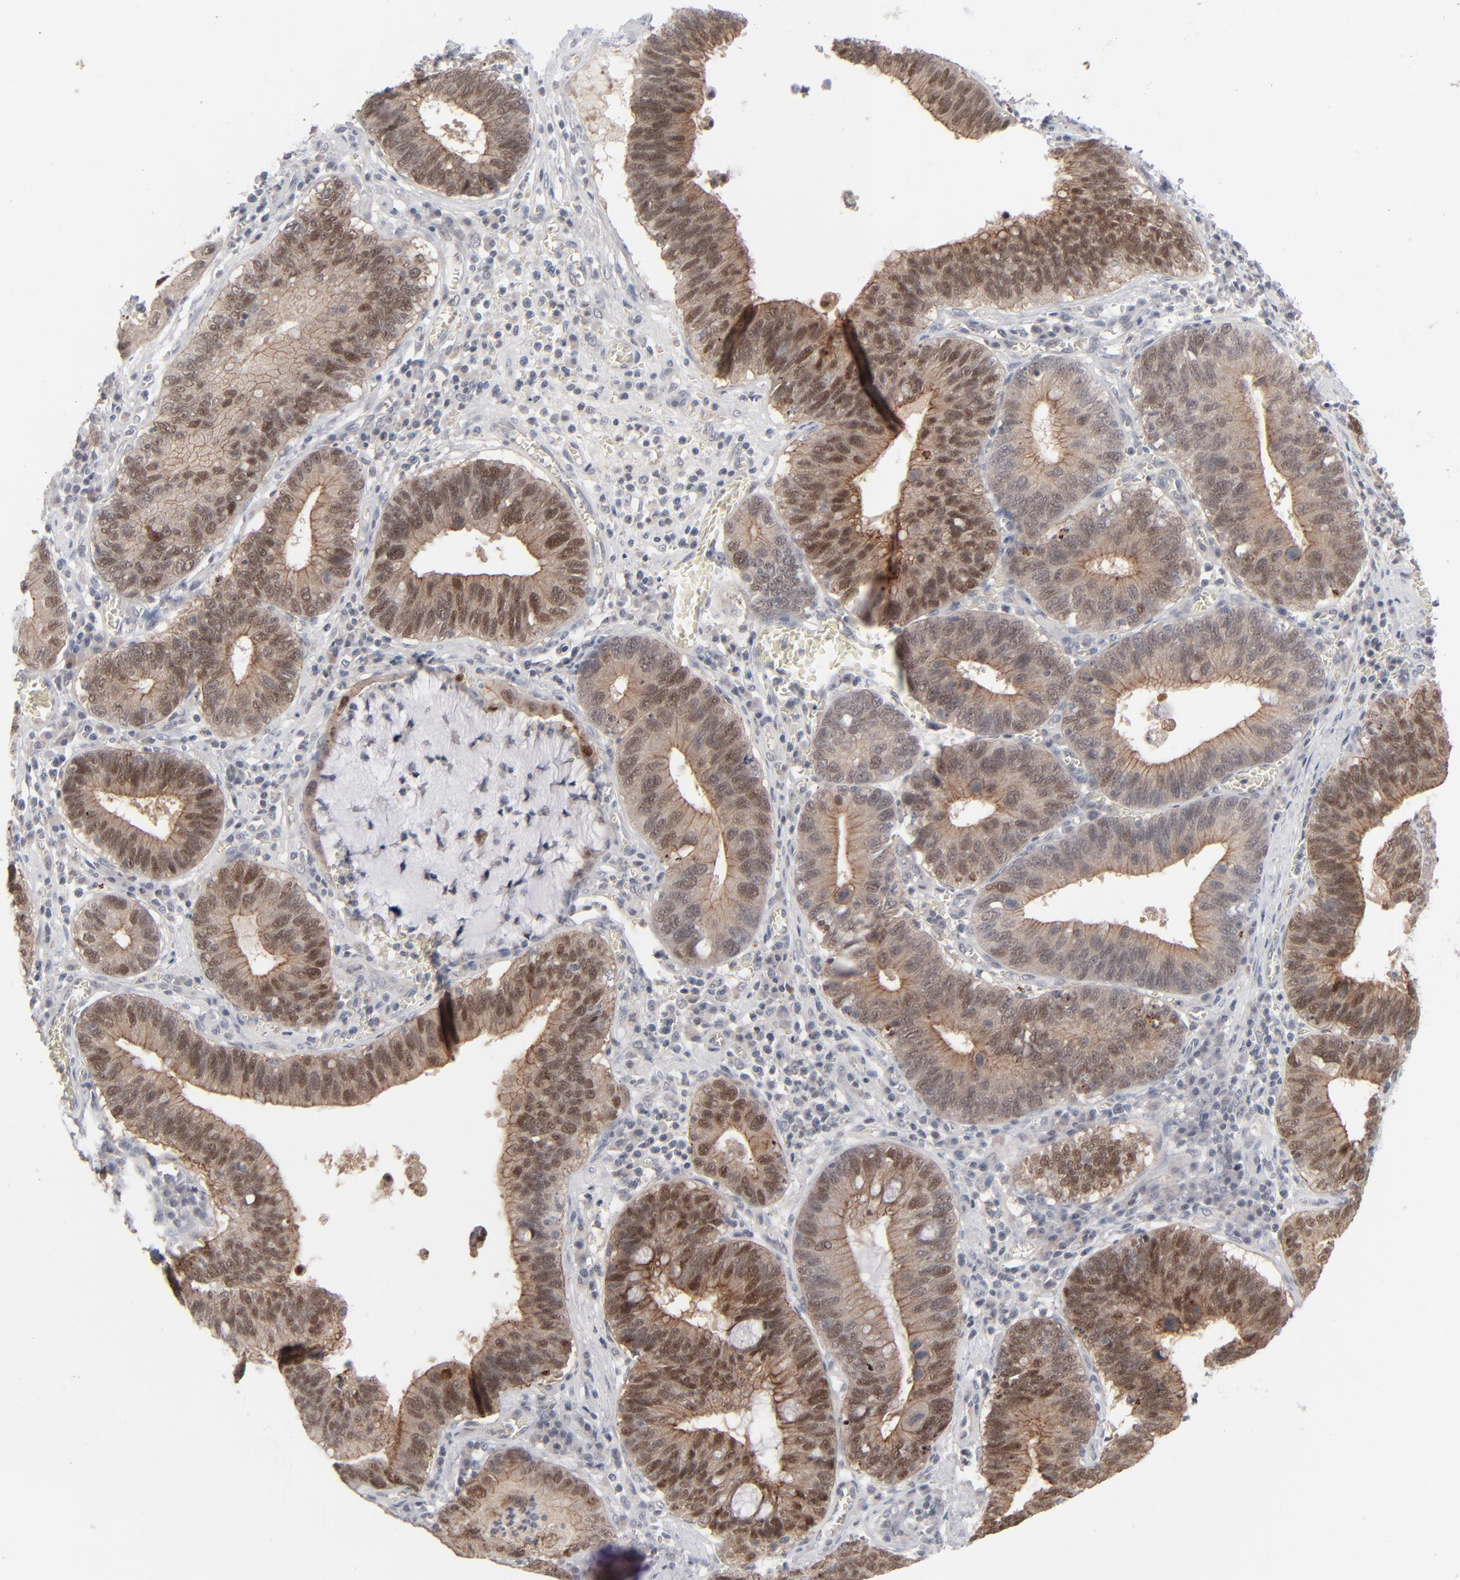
{"staining": {"intensity": "strong", "quantity": ">75%", "location": "cytoplasmic/membranous"}, "tissue": "stomach cancer", "cell_type": "Tumor cells", "image_type": "cancer", "snomed": [{"axis": "morphology", "description": "Adenocarcinoma, NOS"}, {"axis": "topography", "description": "Stomach"}, {"axis": "topography", "description": "Gastric cardia"}], "caption": "DAB immunohistochemical staining of adenocarcinoma (stomach) demonstrates strong cytoplasmic/membranous protein positivity in about >75% of tumor cells.", "gene": "POF1B", "patient": {"sex": "male", "age": 59}}